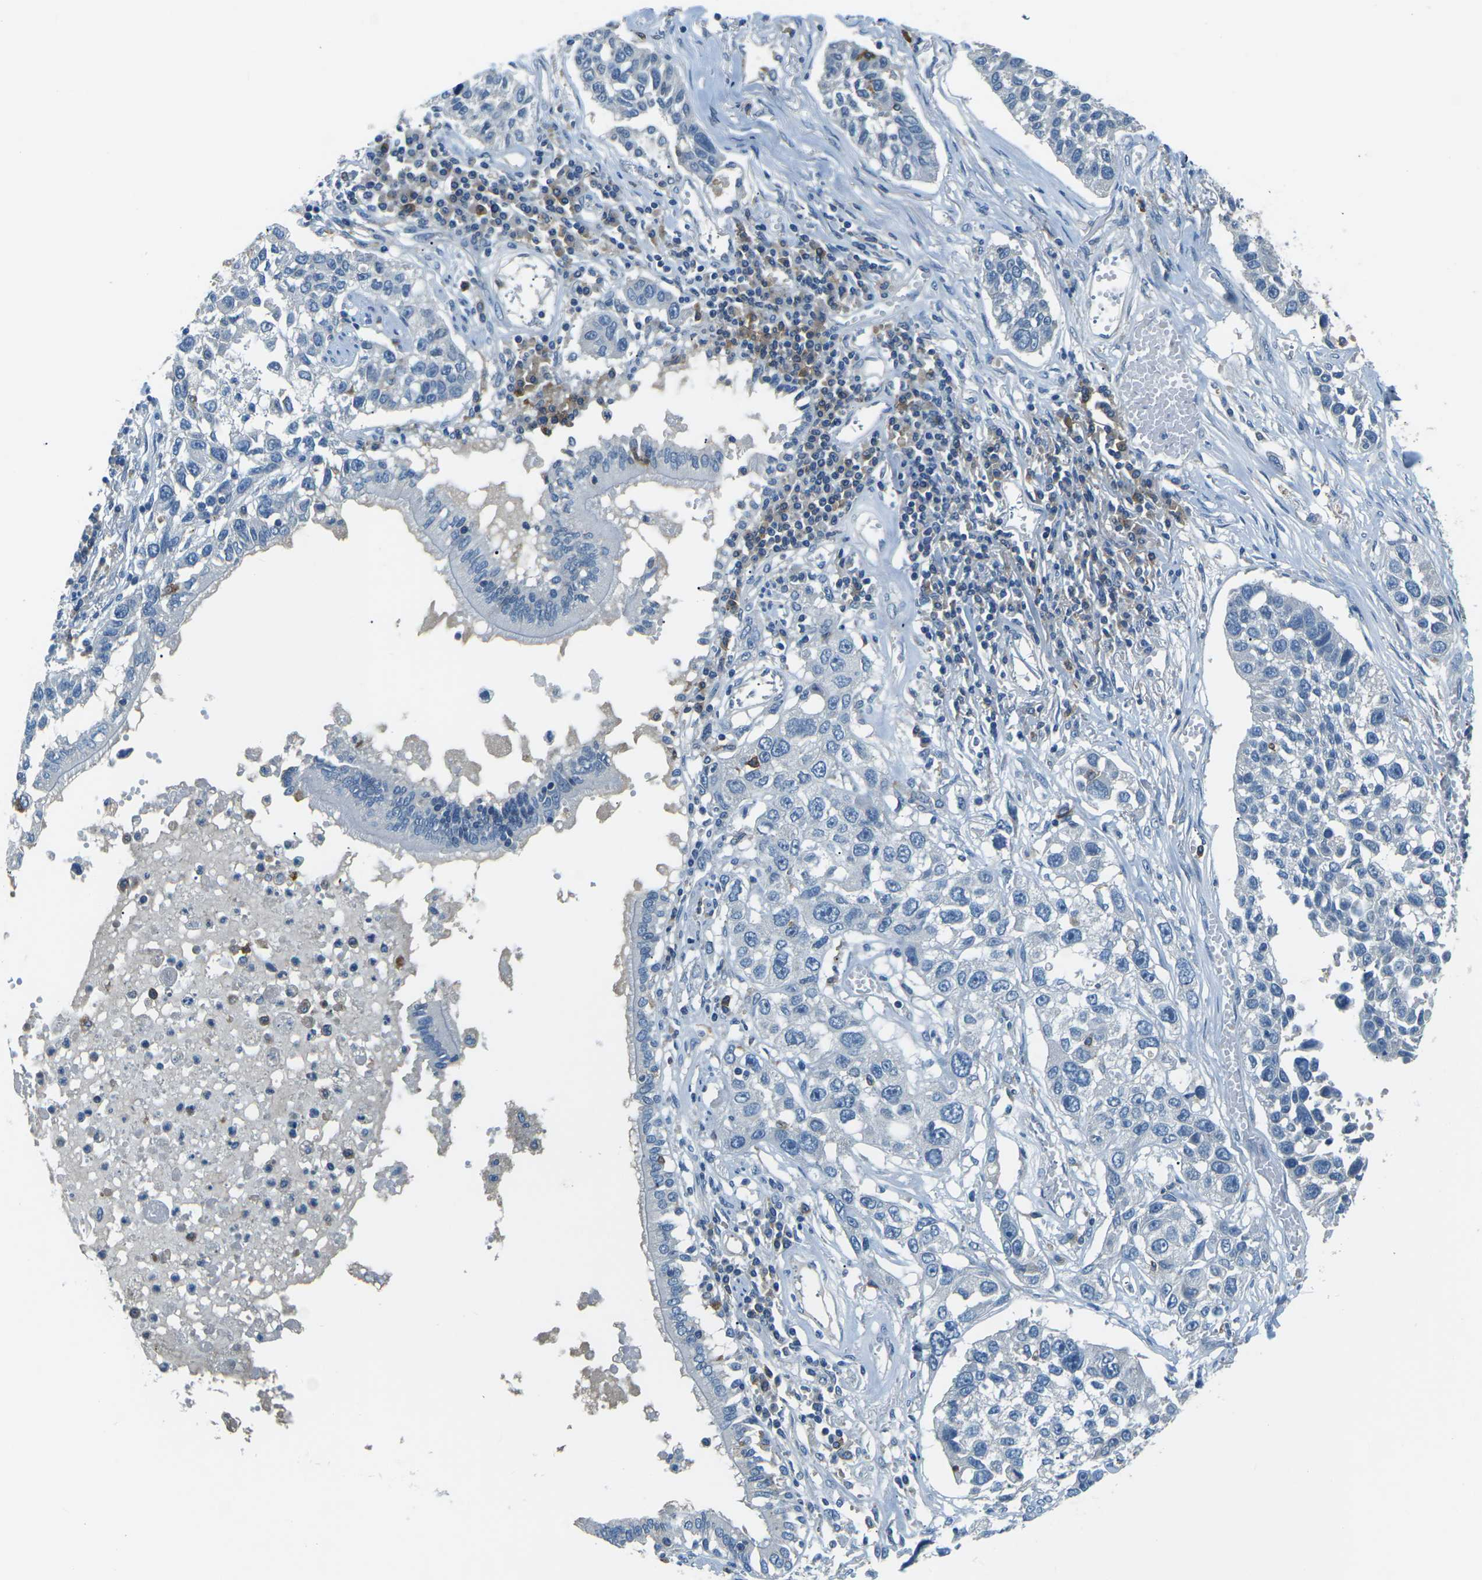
{"staining": {"intensity": "negative", "quantity": "none", "location": "none"}, "tissue": "lung cancer", "cell_type": "Tumor cells", "image_type": "cancer", "snomed": [{"axis": "morphology", "description": "Squamous cell carcinoma, NOS"}, {"axis": "topography", "description": "Lung"}], "caption": "High power microscopy photomicrograph of an immunohistochemistry (IHC) micrograph of lung cancer, revealing no significant staining in tumor cells.", "gene": "CD1D", "patient": {"sex": "male", "age": 71}}